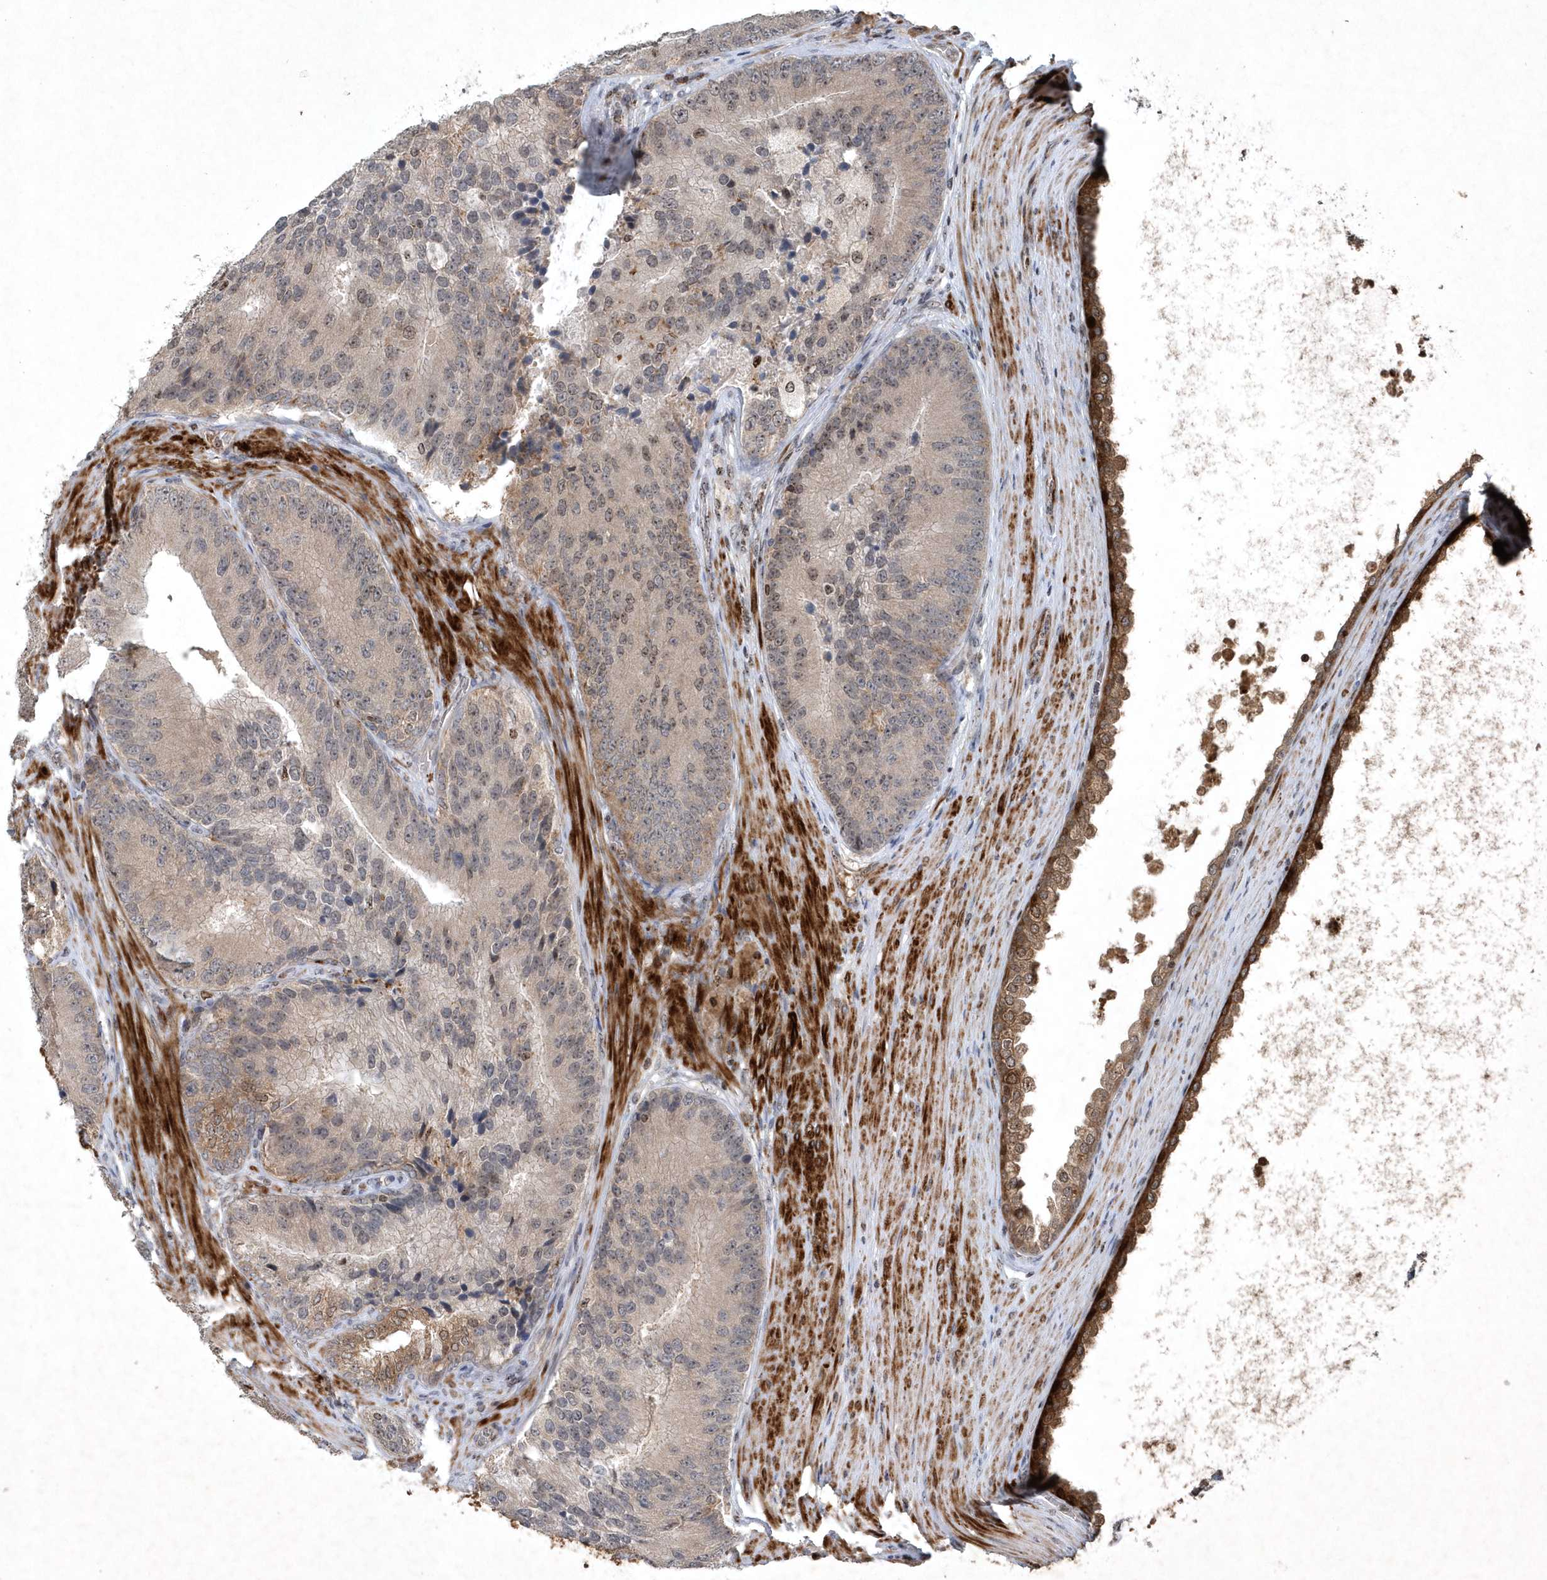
{"staining": {"intensity": "weak", "quantity": "25%-75%", "location": "cytoplasmic/membranous,nuclear"}, "tissue": "prostate cancer", "cell_type": "Tumor cells", "image_type": "cancer", "snomed": [{"axis": "morphology", "description": "Adenocarcinoma, High grade"}, {"axis": "topography", "description": "Prostate"}], "caption": "Prostate cancer was stained to show a protein in brown. There is low levels of weak cytoplasmic/membranous and nuclear expression in approximately 25%-75% of tumor cells.", "gene": "QTRT2", "patient": {"sex": "male", "age": 70}}